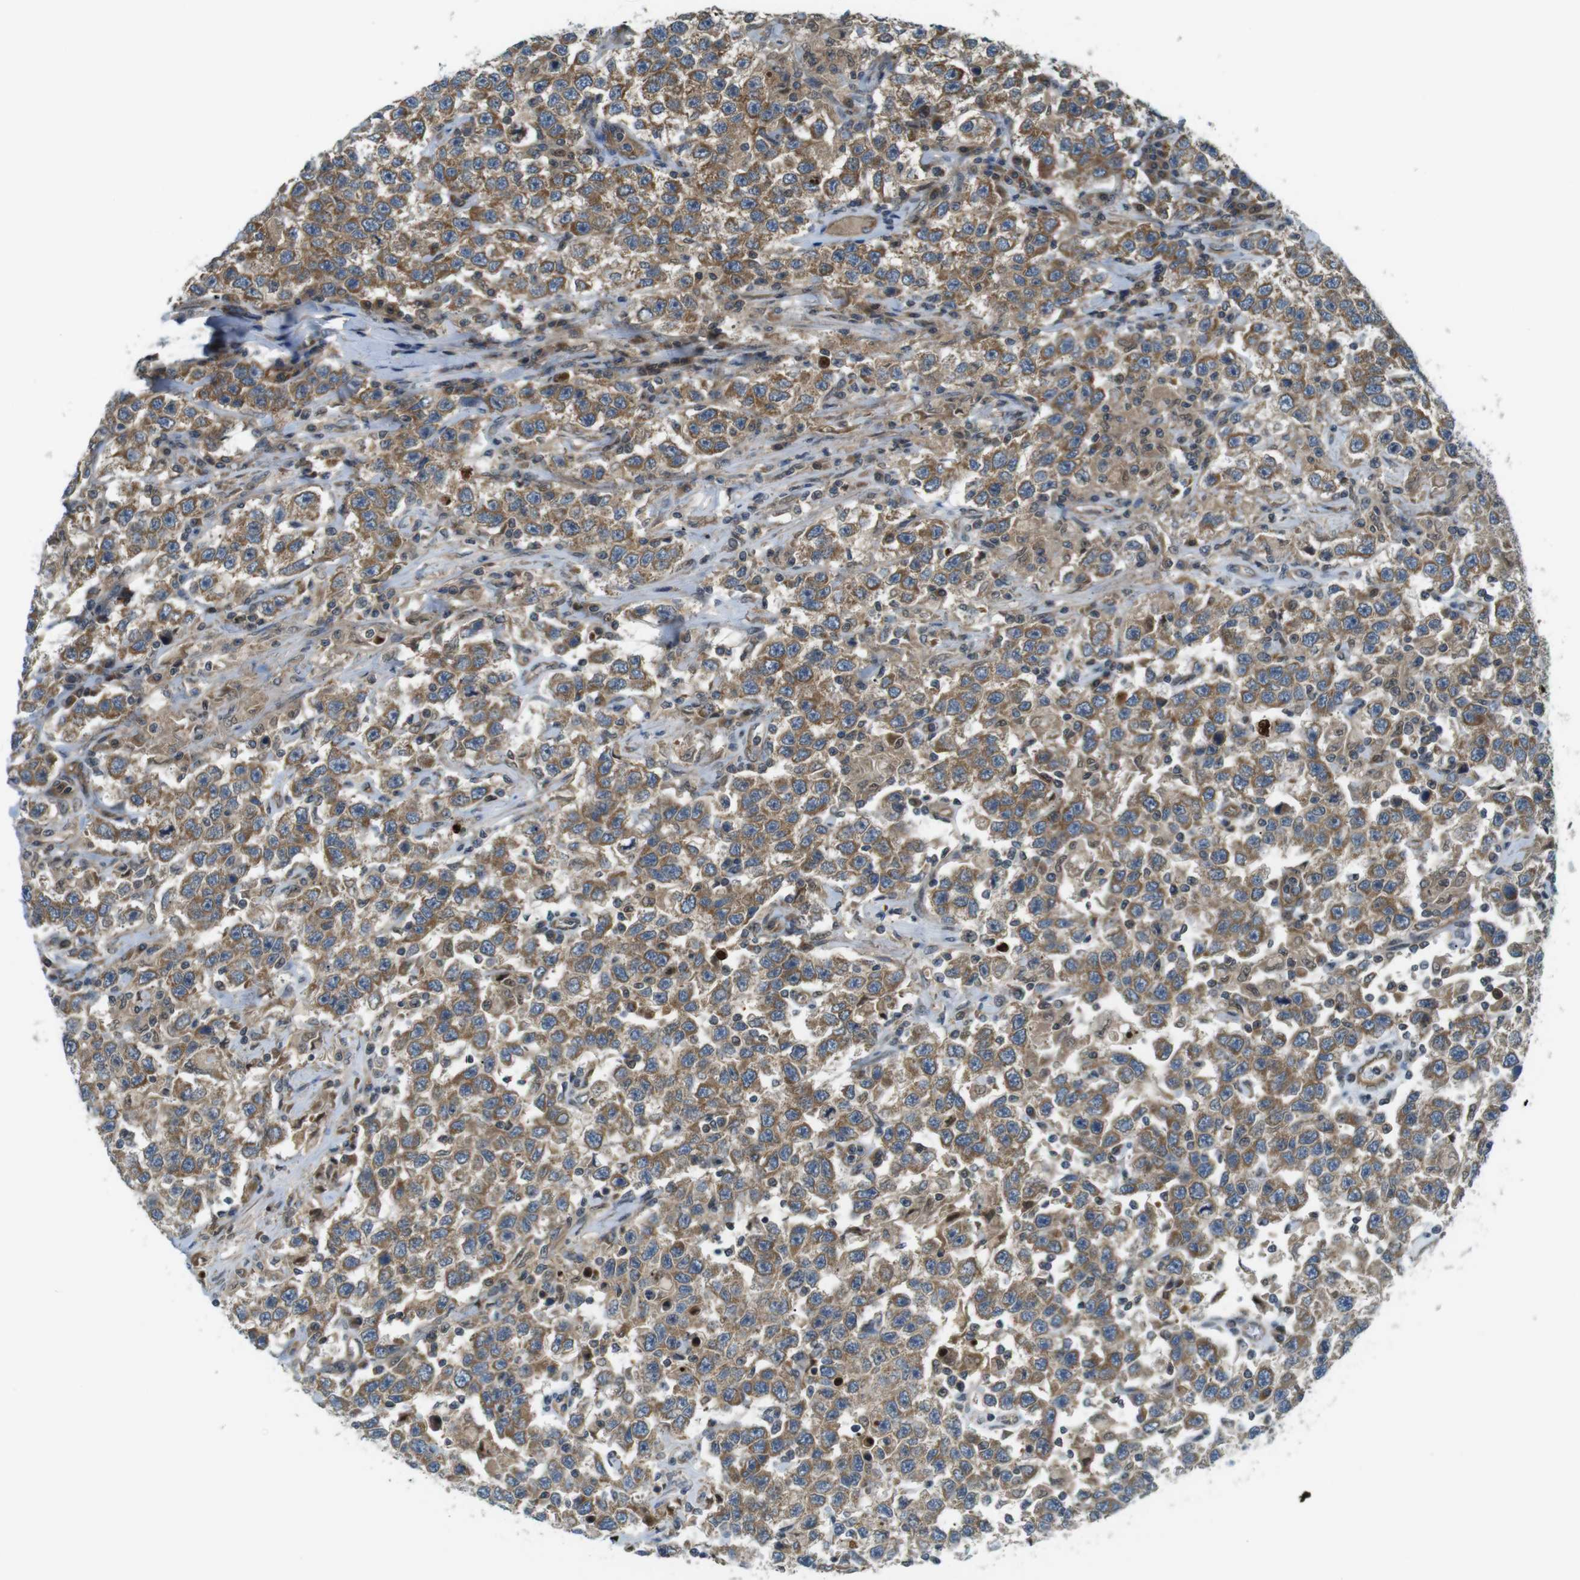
{"staining": {"intensity": "moderate", "quantity": ">75%", "location": "cytoplasmic/membranous"}, "tissue": "testis cancer", "cell_type": "Tumor cells", "image_type": "cancer", "snomed": [{"axis": "morphology", "description": "Seminoma, NOS"}, {"axis": "topography", "description": "Testis"}], "caption": "Testis cancer (seminoma) stained with DAB (3,3'-diaminobenzidine) IHC displays medium levels of moderate cytoplasmic/membranous positivity in approximately >75% of tumor cells.", "gene": "TSC1", "patient": {"sex": "male", "age": 41}}